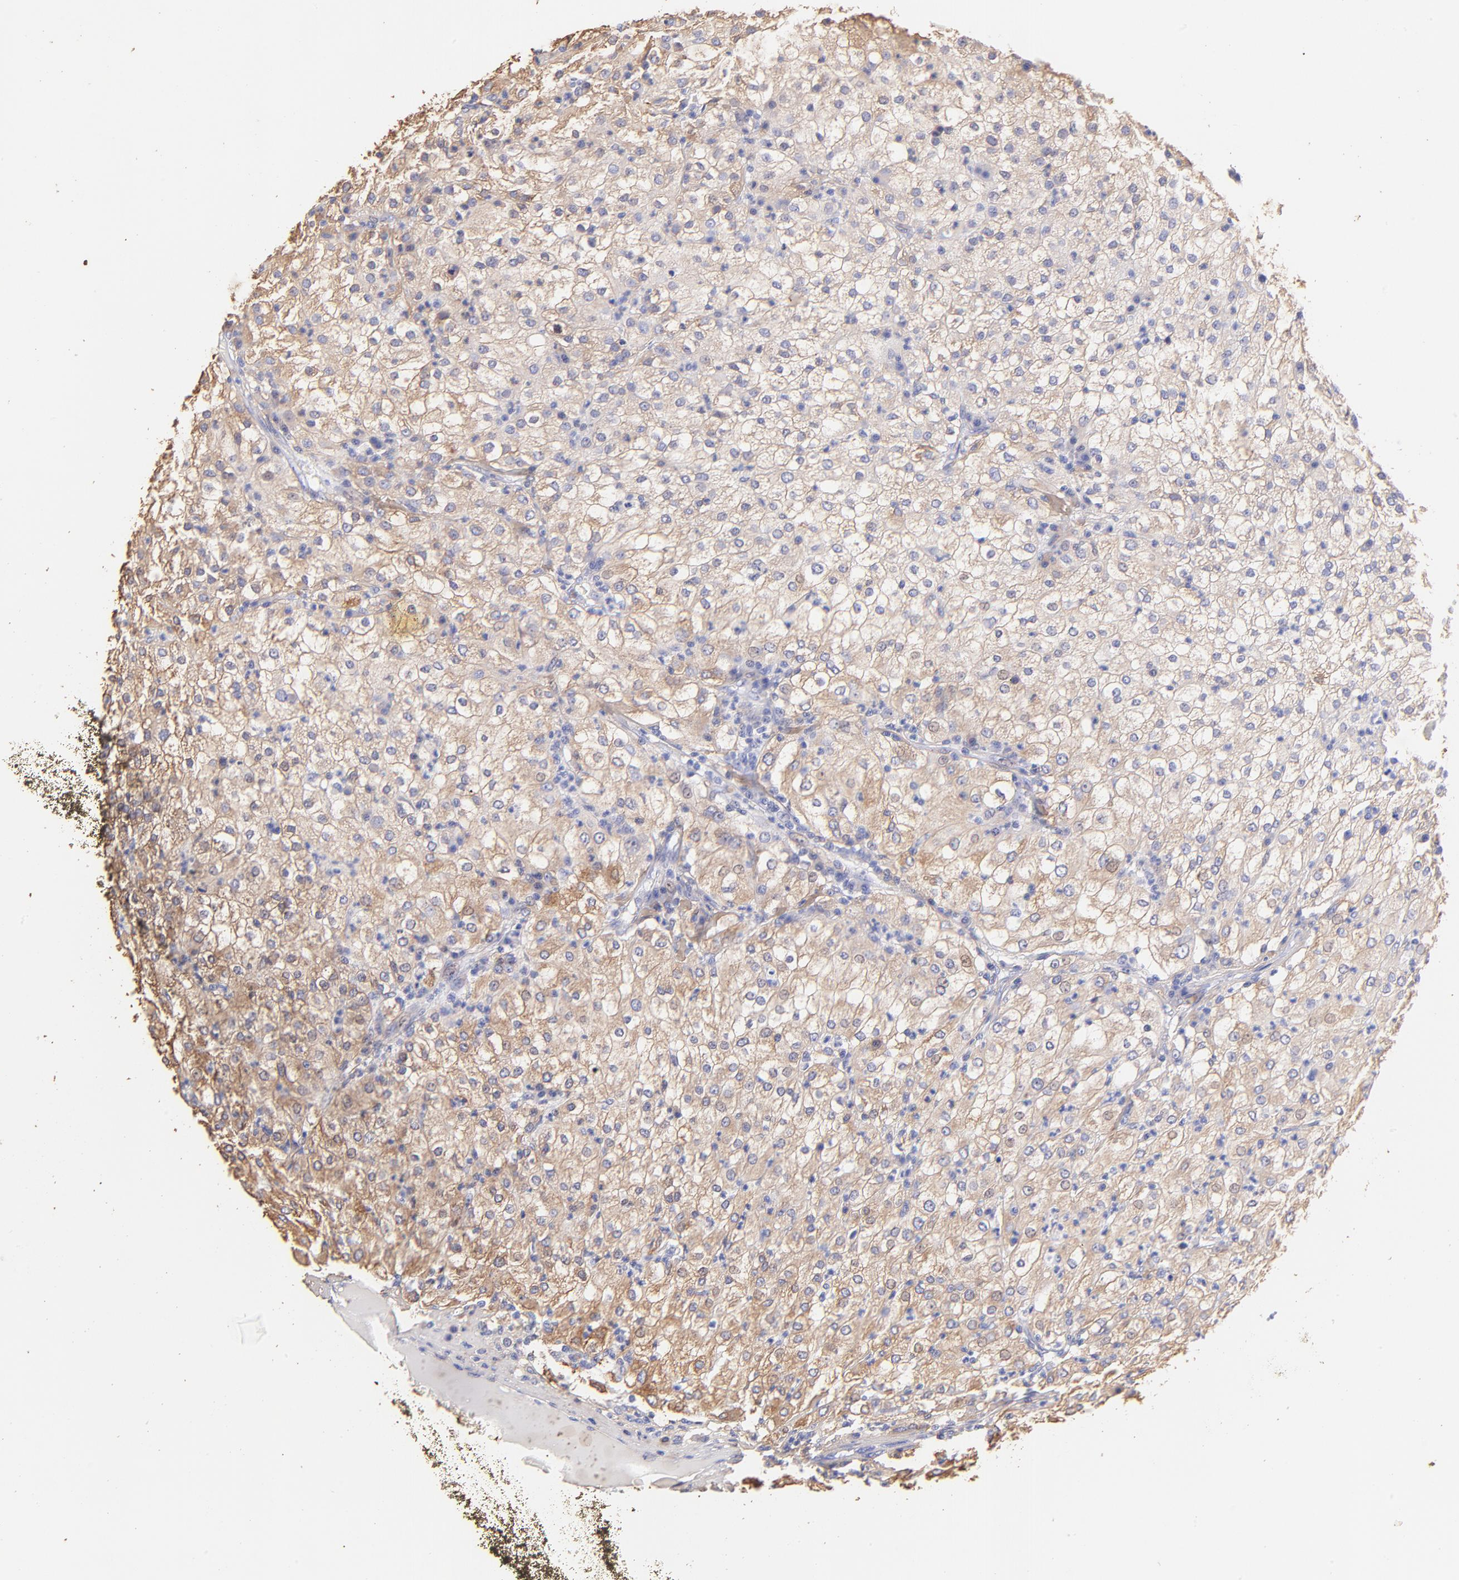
{"staining": {"intensity": "weak", "quantity": ">75%", "location": "cytoplasmic/membranous"}, "tissue": "renal cancer", "cell_type": "Tumor cells", "image_type": "cancer", "snomed": [{"axis": "morphology", "description": "Adenocarcinoma, NOS"}, {"axis": "topography", "description": "Kidney"}], "caption": "Immunohistochemistry (IHC) (DAB) staining of human renal adenocarcinoma shows weak cytoplasmic/membranous protein staining in about >75% of tumor cells. (DAB (3,3'-diaminobenzidine) IHC with brightfield microscopy, high magnification).", "gene": "BGN", "patient": {"sex": "male", "age": 59}}